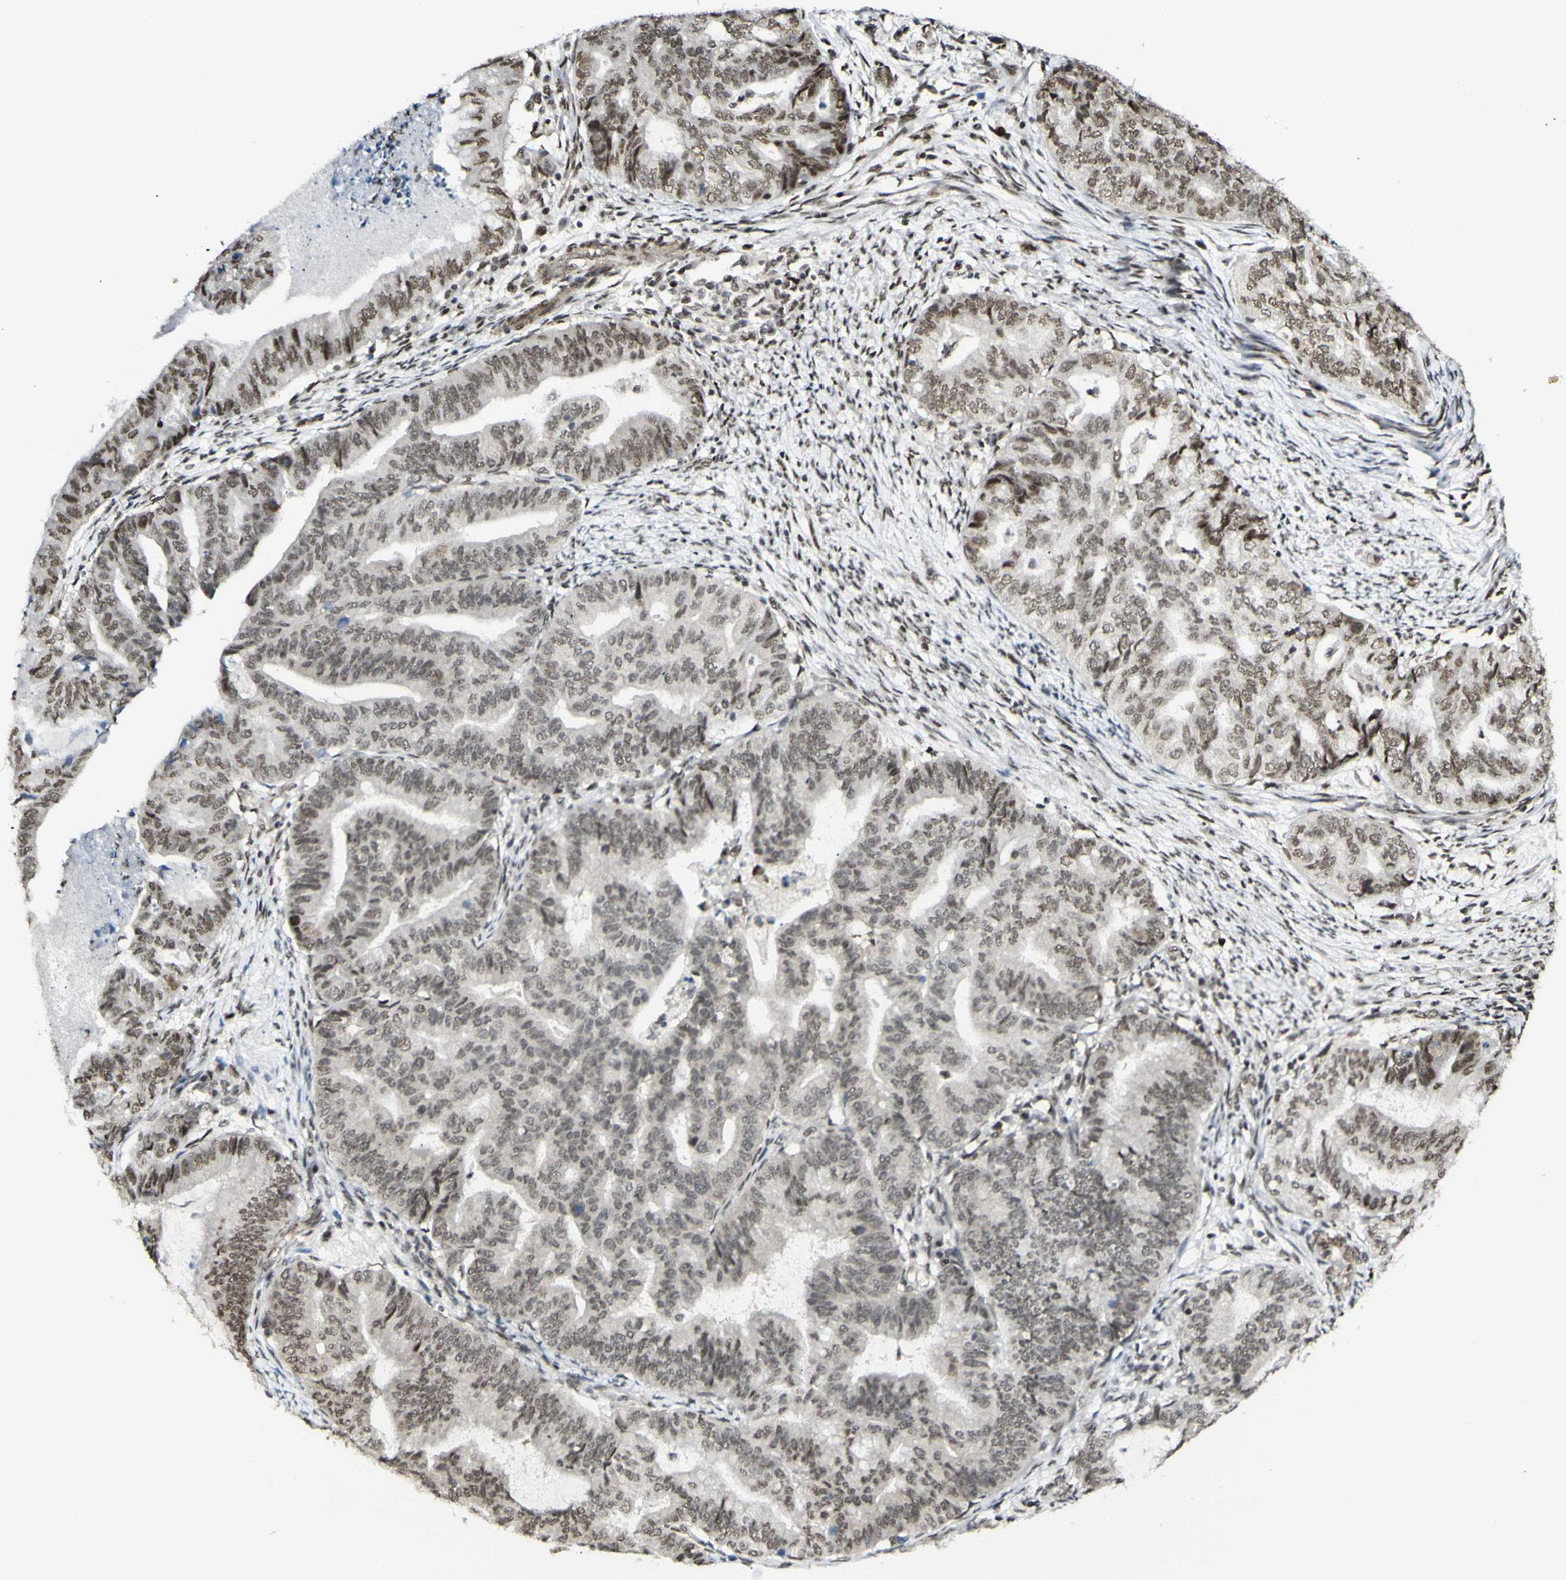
{"staining": {"intensity": "weak", "quantity": ">75%", "location": "nuclear"}, "tissue": "endometrial cancer", "cell_type": "Tumor cells", "image_type": "cancer", "snomed": [{"axis": "morphology", "description": "Adenocarcinoma, NOS"}, {"axis": "topography", "description": "Endometrium"}], "caption": "Immunohistochemical staining of endometrial cancer (adenocarcinoma) displays low levels of weak nuclear protein staining in approximately >75% of tumor cells.", "gene": "ZMYM6", "patient": {"sex": "female", "age": 79}}